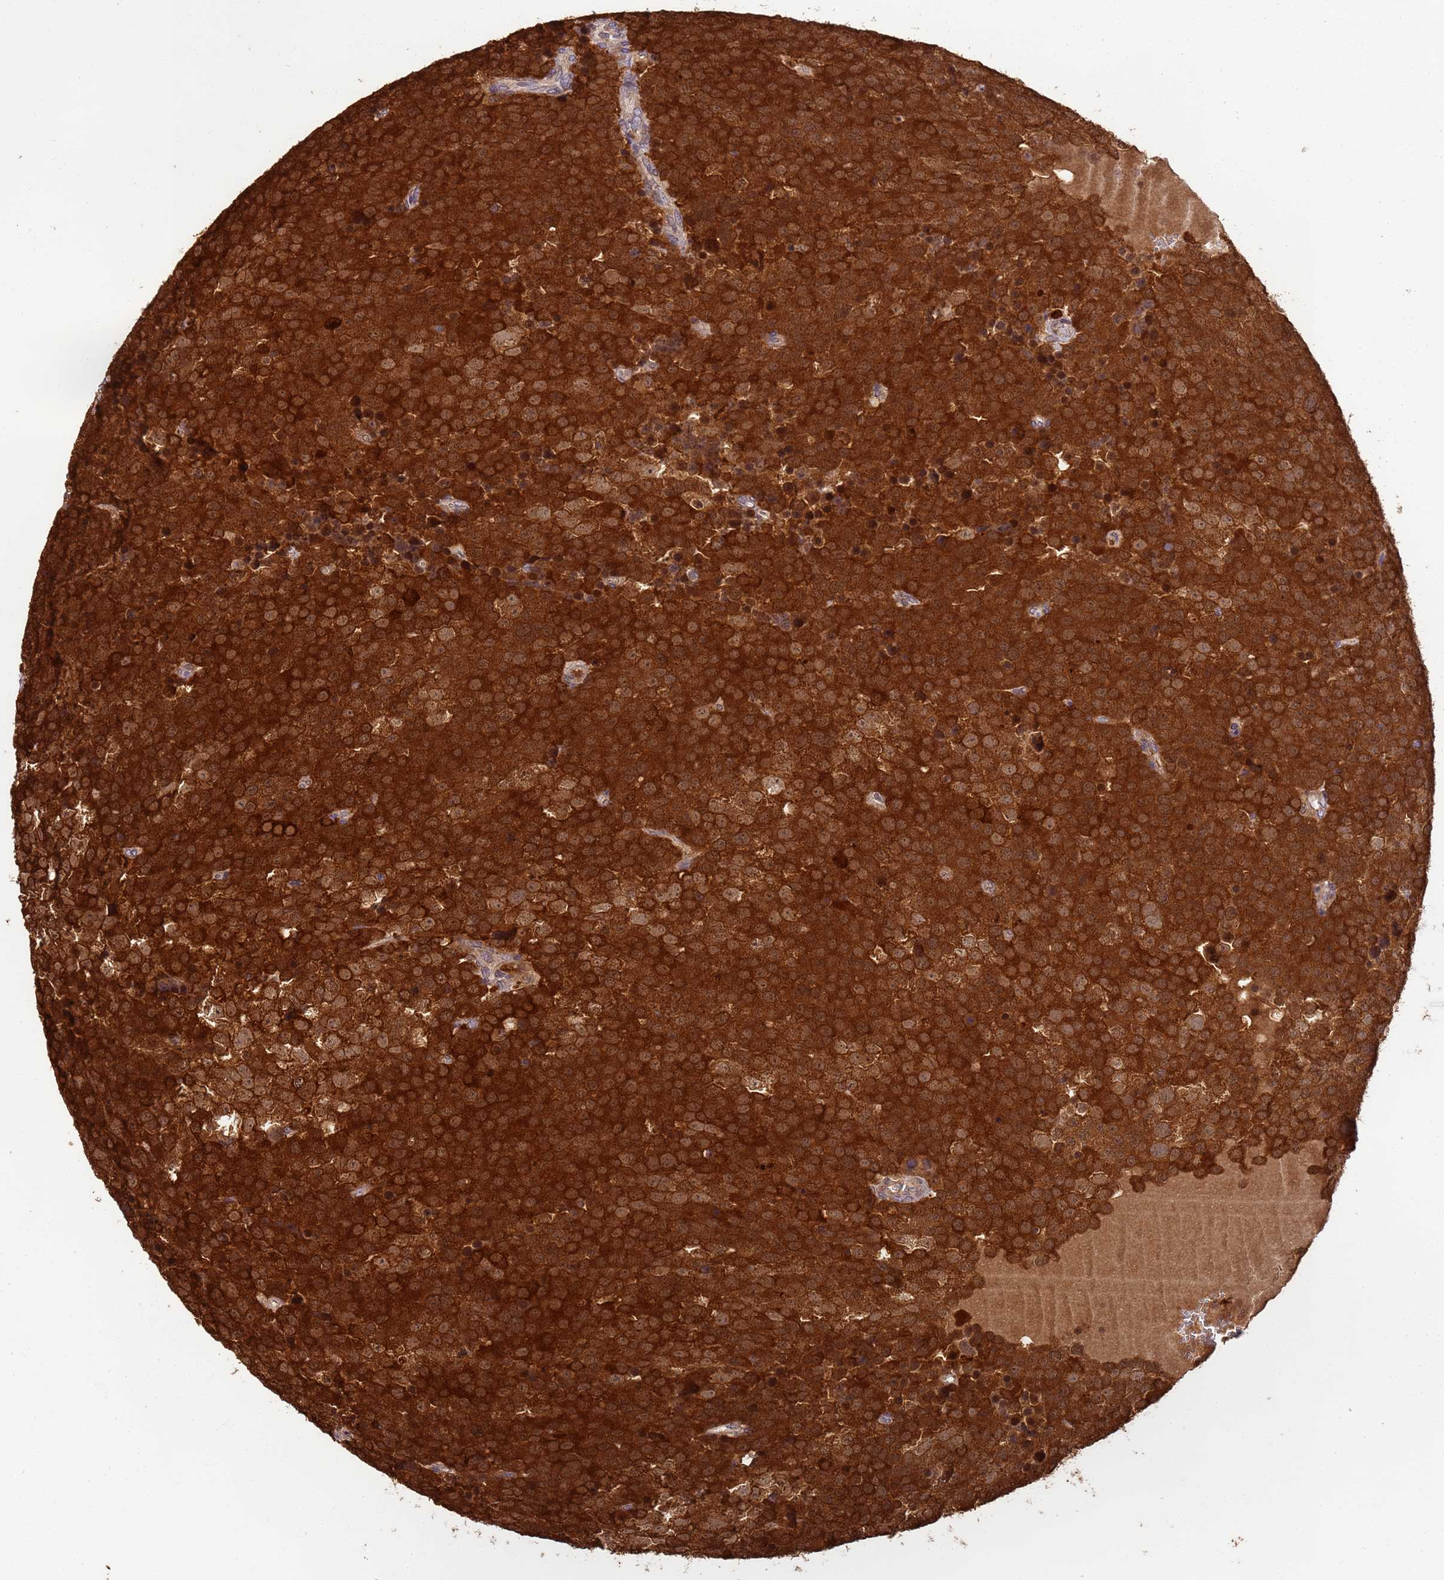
{"staining": {"intensity": "strong", "quantity": ">75%", "location": "cytoplasmic/membranous"}, "tissue": "testis cancer", "cell_type": "Tumor cells", "image_type": "cancer", "snomed": [{"axis": "morphology", "description": "Seminoma, NOS"}, {"axis": "topography", "description": "Testis"}], "caption": "A brown stain labels strong cytoplasmic/membranous staining of a protein in human testis cancer tumor cells.", "gene": "RAPGEF3", "patient": {"sex": "male", "age": 71}}